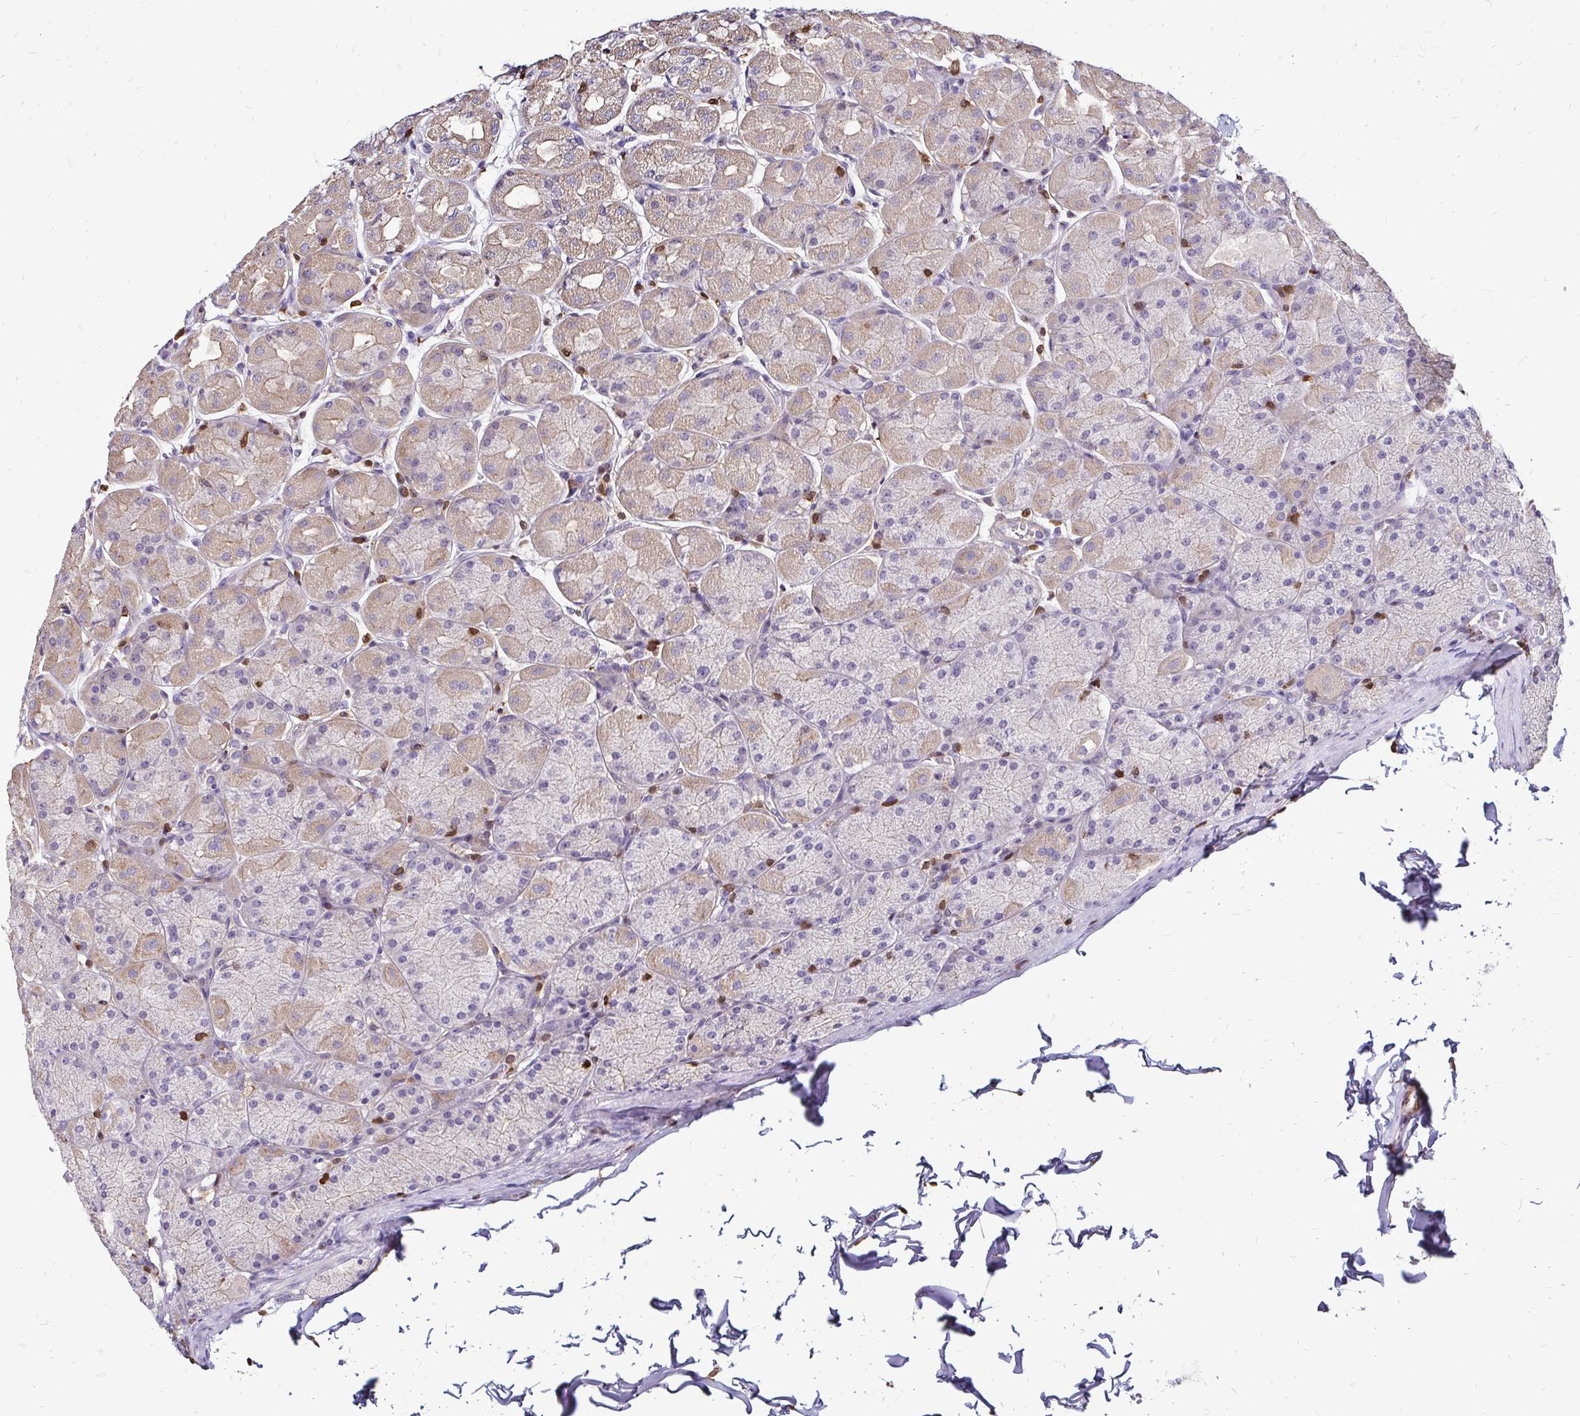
{"staining": {"intensity": "weak", "quantity": "25%-75%", "location": "cytoplasmic/membranous"}, "tissue": "stomach", "cell_type": "Glandular cells", "image_type": "normal", "snomed": [{"axis": "morphology", "description": "Normal tissue, NOS"}, {"axis": "topography", "description": "Stomach, upper"}], "caption": "Benign stomach was stained to show a protein in brown. There is low levels of weak cytoplasmic/membranous positivity in about 25%-75% of glandular cells. (brown staining indicates protein expression, while blue staining denotes nuclei).", "gene": "ZFP1", "patient": {"sex": "female", "age": 56}}